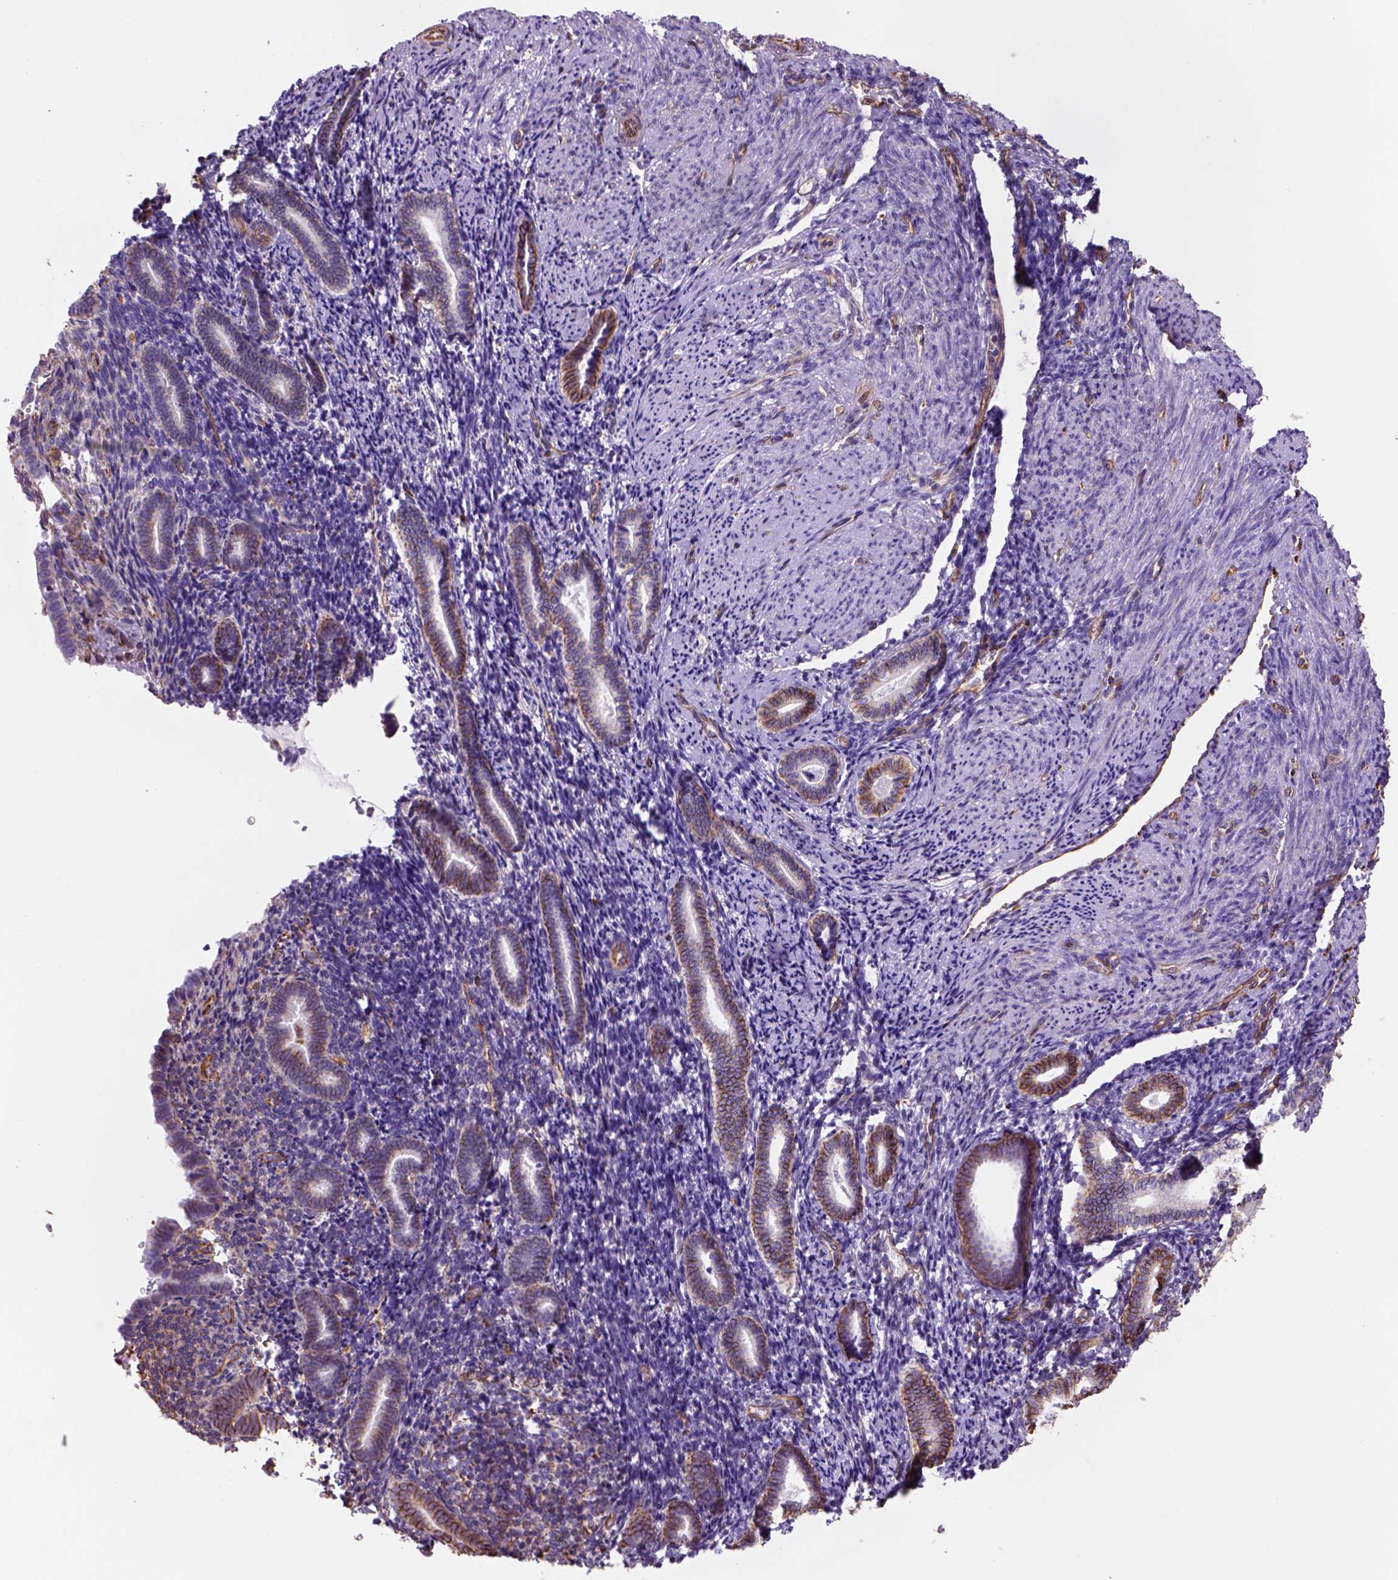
{"staining": {"intensity": "negative", "quantity": "none", "location": "none"}, "tissue": "endometrium", "cell_type": "Cells in endometrial stroma", "image_type": "normal", "snomed": [{"axis": "morphology", "description": "Normal tissue, NOS"}, {"axis": "topography", "description": "Endometrium"}], "caption": "Cells in endometrial stroma are negative for protein expression in benign human endometrium. (DAB IHC with hematoxylin counter stain).", "gene": "ZZZ3", "patient": {"sex": "female", "age": 57}}